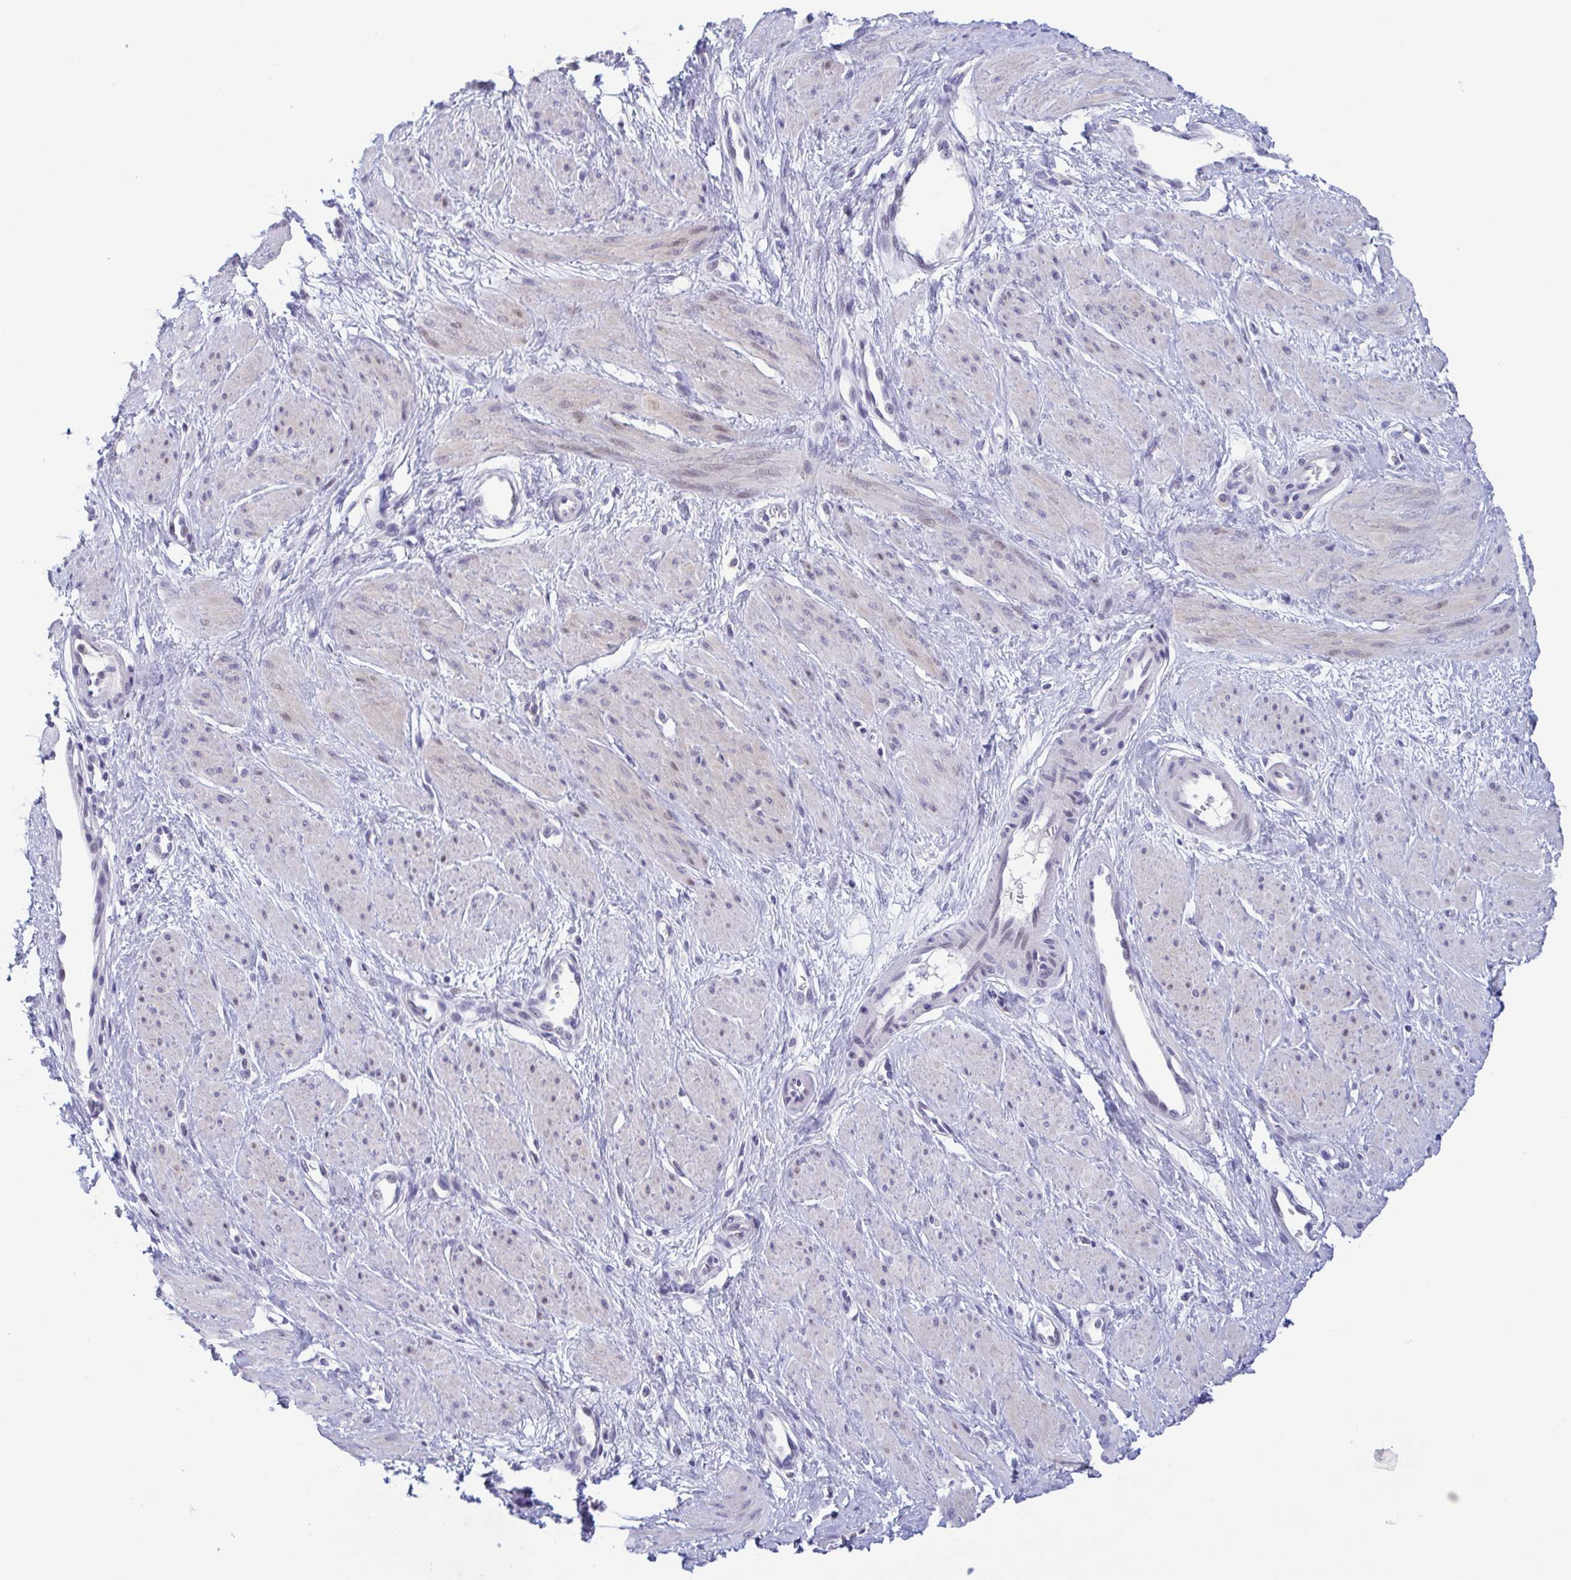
{"staining": {"intensity": "negative", "quantity": "none", "location": "none"}, "tissue": "smooth muscle", "cell_type": "Smooth muscle cells", "image_type": "normal", "snomed": [{"axis": "morphology", "description": "Normal tissue, NOS"}, {"axis": "topography", "description": "Smooth muscle"}, {"axis": "topography", "description": "Uterus"}], "caption": "Immunohistochemistry (IHC) image of benign smooth muscle stained for a protein (brown), which exhibits no expression in smooth muscle cells.", "gene": "PERM1", "patient": {"sex": "female", "age": 39}}